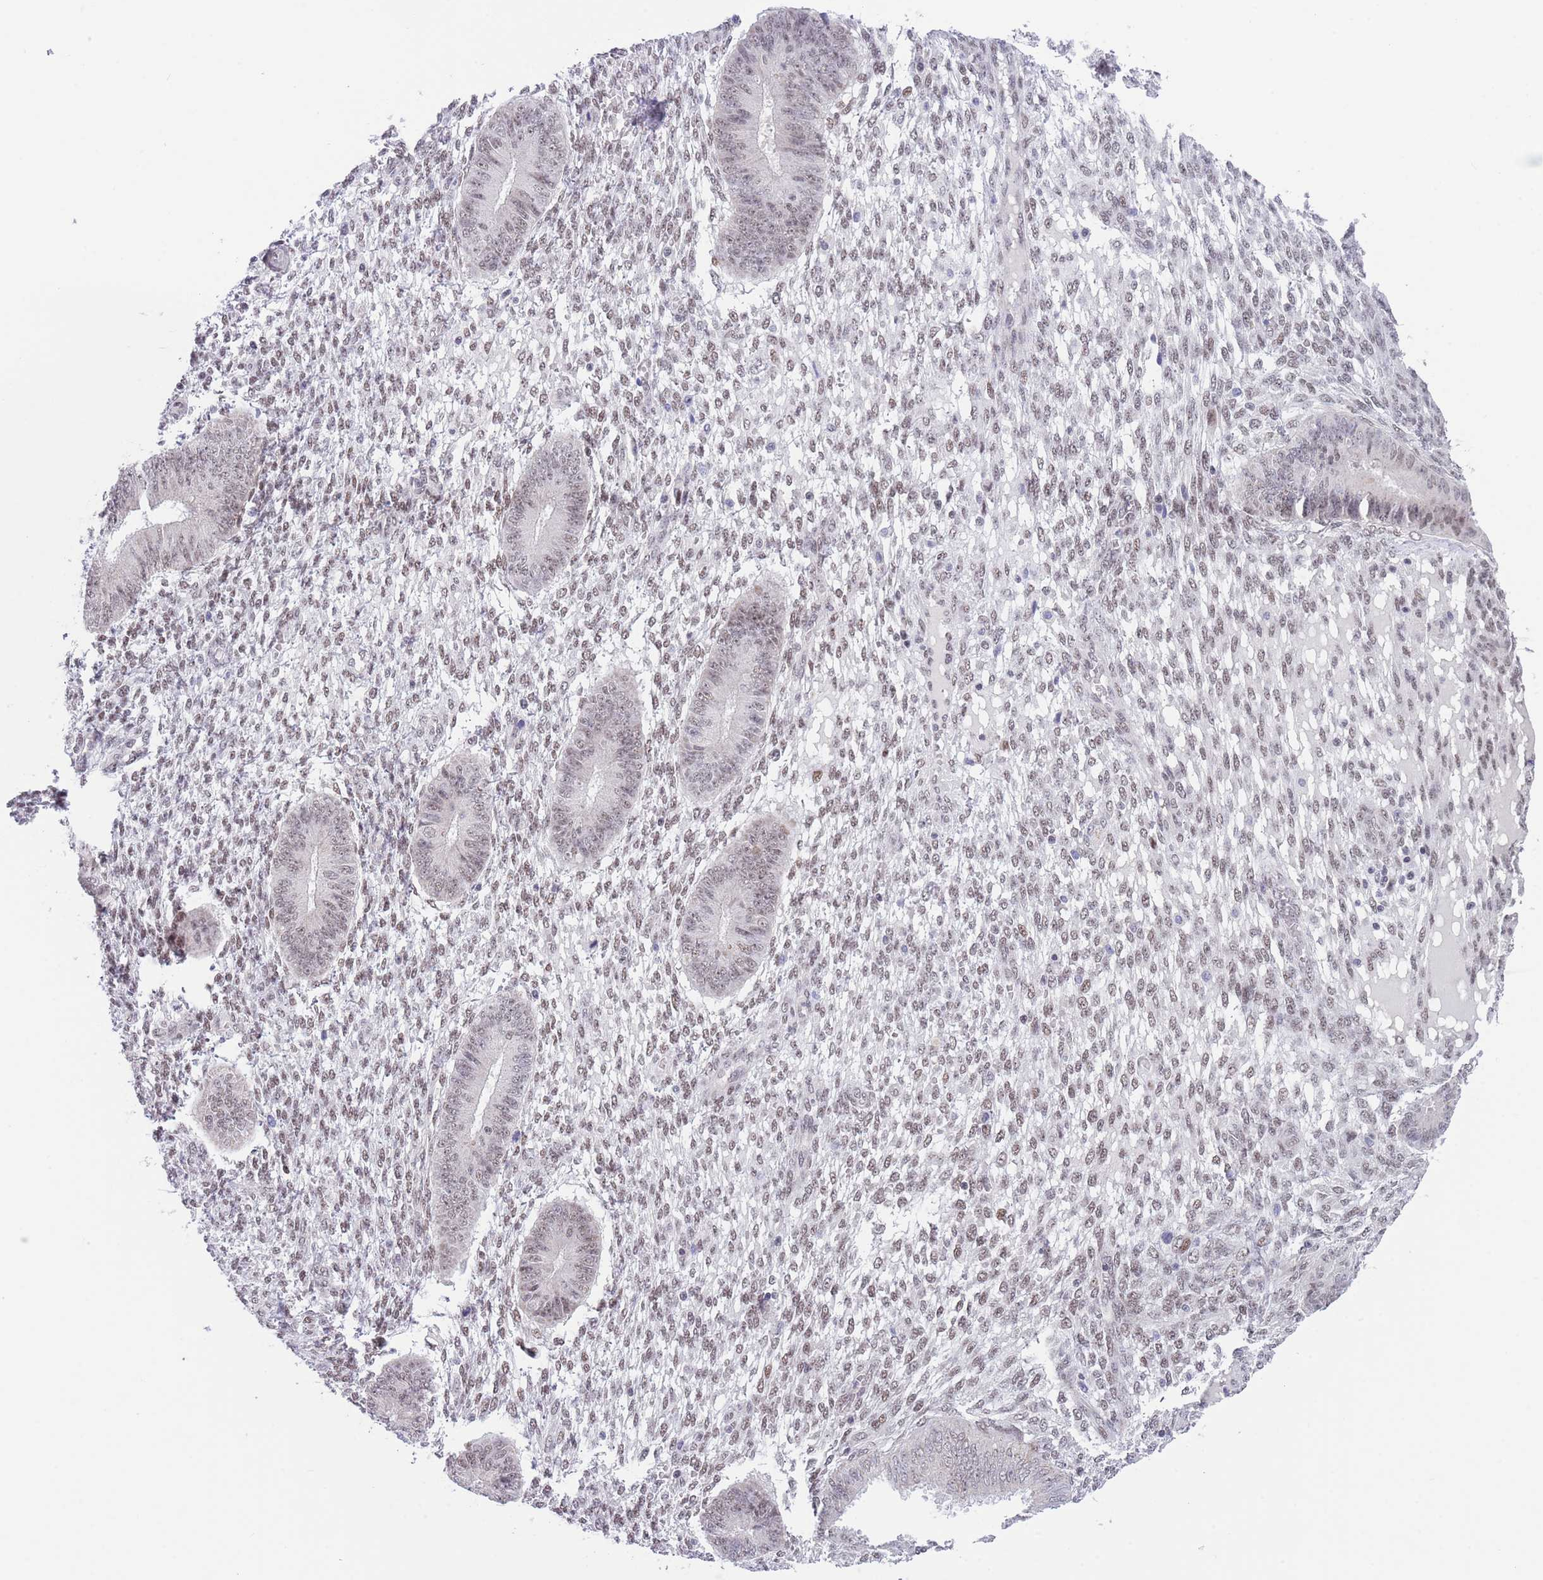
{"staining": {"intensity": "weak", "quantity": ">75%", "location": "nuclear"}, "tissue": "endometrium", "cell_type": "Cells in endometrial stroma", "image_type": "normal", "snomed": [{"axis": "morphology", "description": "Normal tissue, NOS"}, {"axis": "topography", "description": "Endometrium"}], "caption": "Endometrium stained with a brown dye shows weak nuclear positive positivity in about >75% of cells in endometrial stroma.", "gene": "RFX1", "patient": {"sex": "female", "age": 49}}